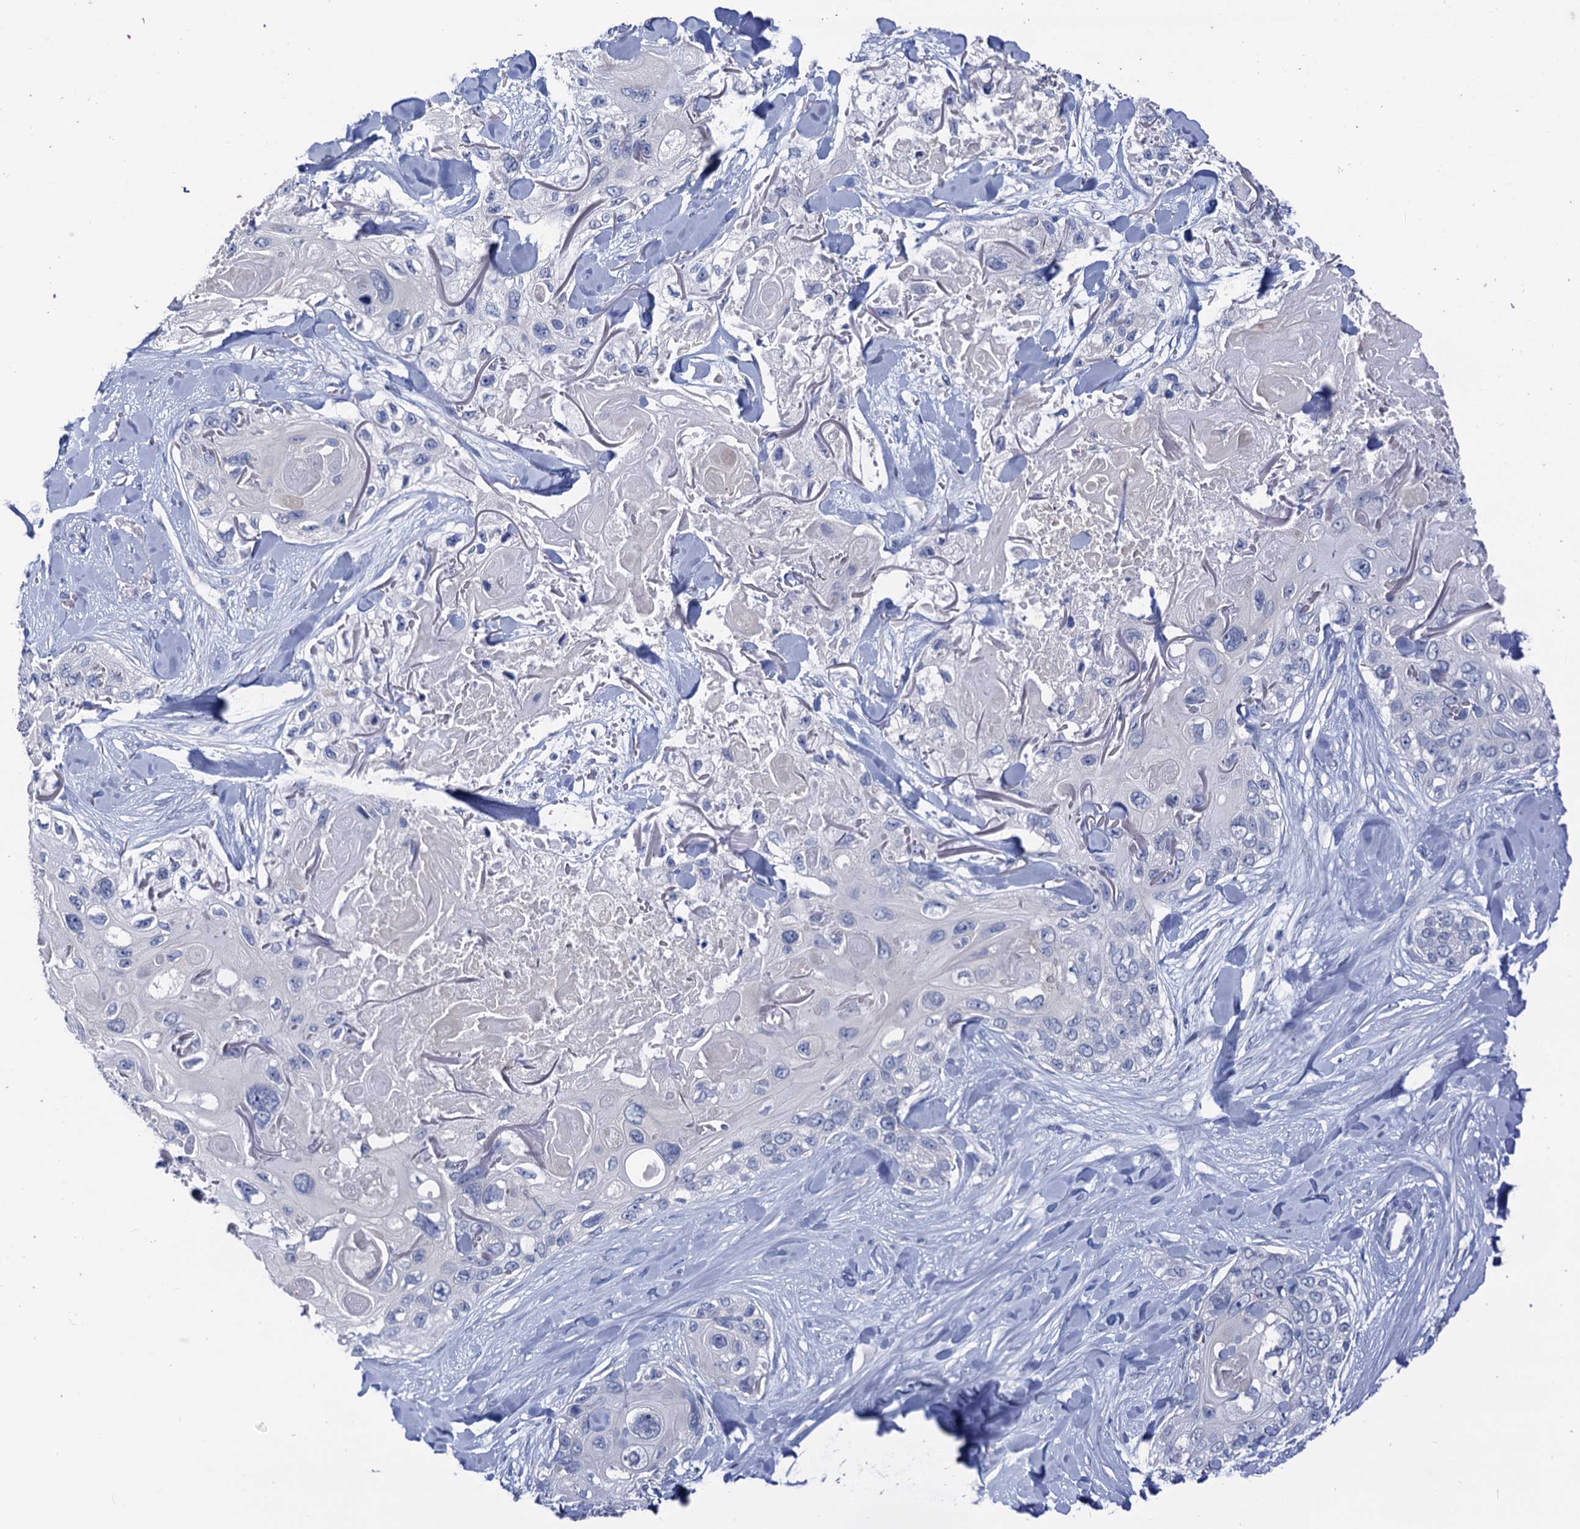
{"staining": {"intensity": "negative", "quantity": "none", "location": "none"}, "tissue": "skin cancer", "cell_type": "Tumor cells", "image_type": "cancer", "snomed": [{"axis": "morphology", "description": "Normal tissue, NOS"}, {"axis": "morphology", "description": "Squamous cell carcinoma, NOS"}, {"axis": "topography", "description": "Skin"}], "caption": "Immunohistochemistry (IHC) image of skin squamous cell carcinoma stained for a protein (brown), which displays no expression in tumor cells. (DAB (3,3'-diaminobenzidine) IHC with hematoxylin counter stain).", "gene": "ANKRD42", "patient": {"sex": "male", "age": 72}}